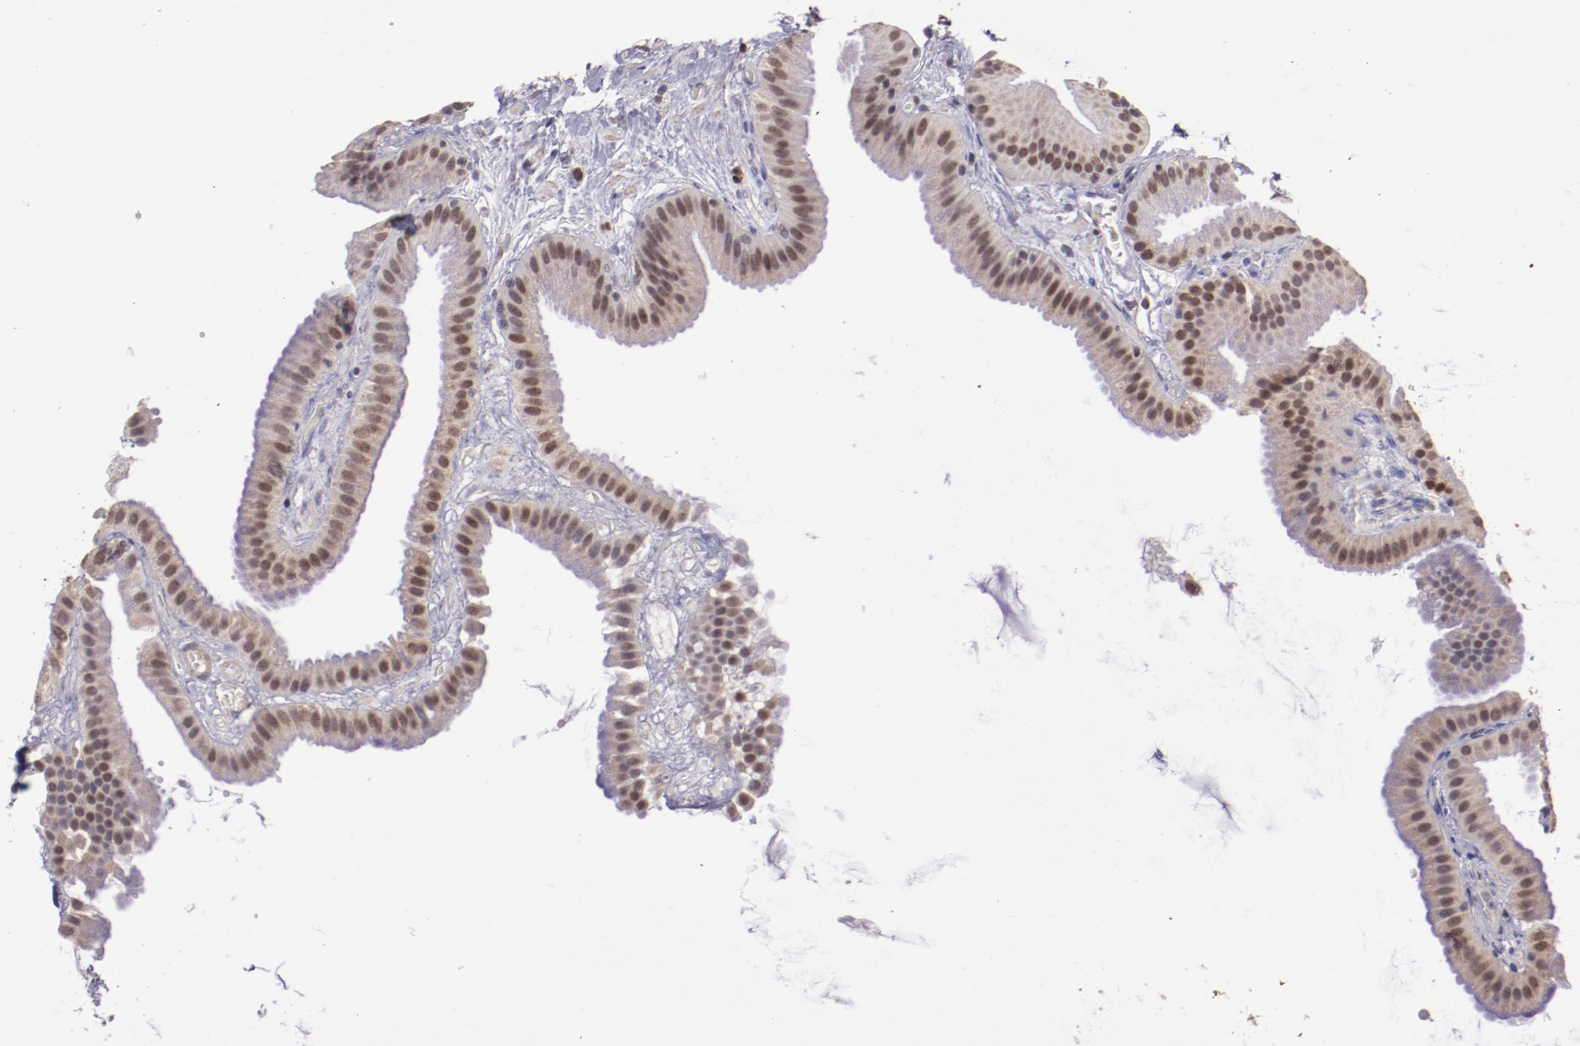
{"staining": {"intensity": "weak", "quantity": "25%-75%", "location": "cytoplasmic/membranous,nuclear"}, "tissue": "gallbladder", "cell_type": "Glandular cells", "image_type": "normal", "snomed": [{"axis": "morphology", "description": "Normal tissue, NOS"}, {"axis": "topography", "description": "Gallbladder"}], "caption": "Gallbladder stained with a brown dye shows weak cytoplasmic/membranous,nuclear positive expression in approximately 25%-75% of glandular cells.", "gene": "ELF1", "patient": {"sex": "female", "age": 63}}